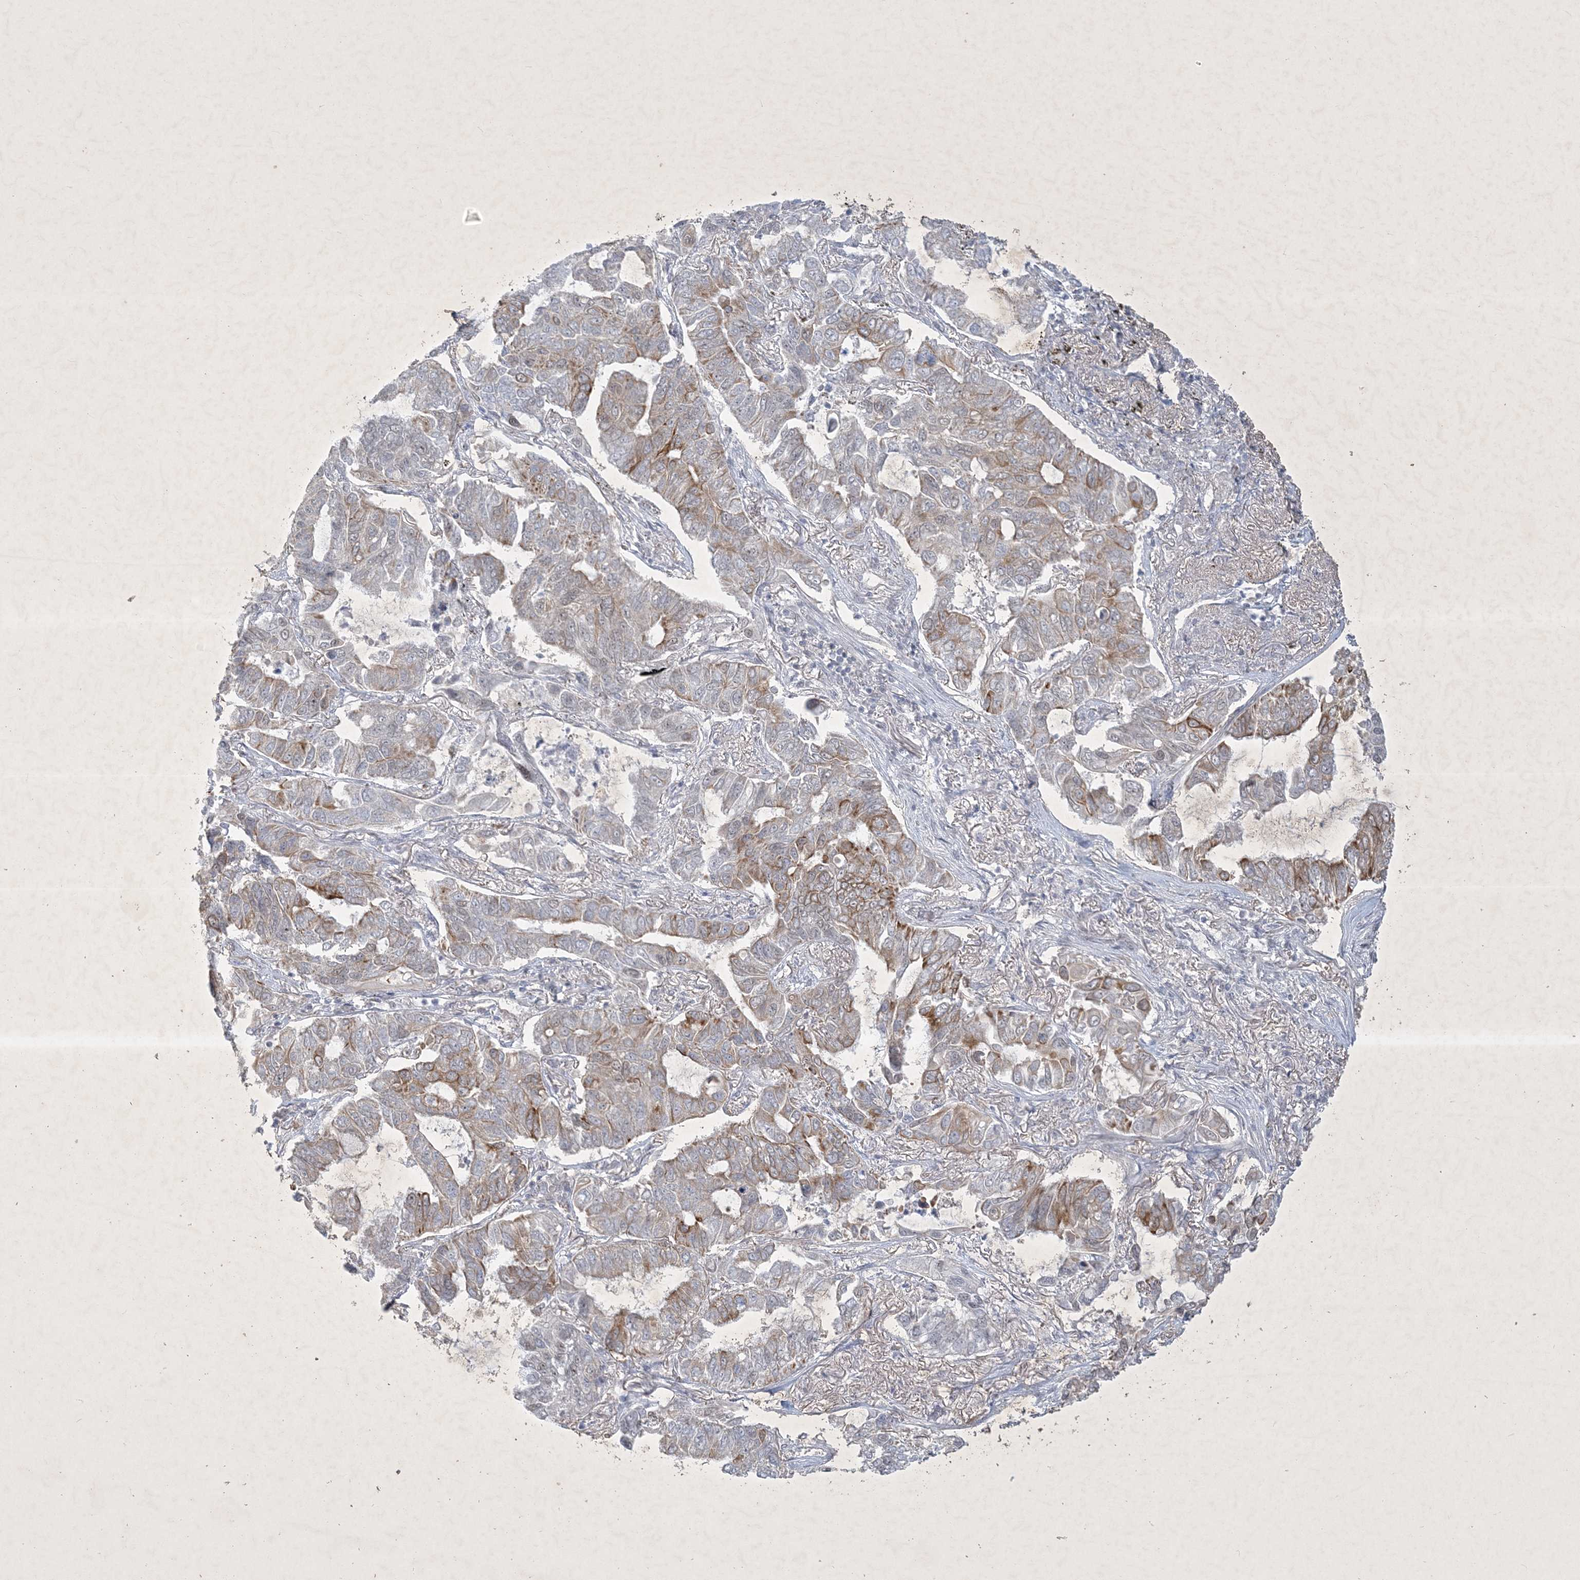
{"staining": {"intensity": "moderate", "quantity": "<25%", "location": "cytoplasmic/membranous"}, "tissue": "lung cancer", "cell_type": "Tumor cells", "image_type": "cancer", "snomed": [{"axis": "morphology", "description": "Adenocarcinoma, NOS"}, {"axis": "topography", "description": "Lung"}], "caption": "Immunohistochemistry histopathology image of neoplastic tissue: lung cancer stained using immunohistochemistry (IHC) demonstrates low levels of moderate protein expression localized specifically in the cytoplasmic/membranous of tumor cells, appearing as a cytoplasmic/membranous brown color.", "gene": "ZBTB9", "patient": {"sex": "male", "age": 64}}